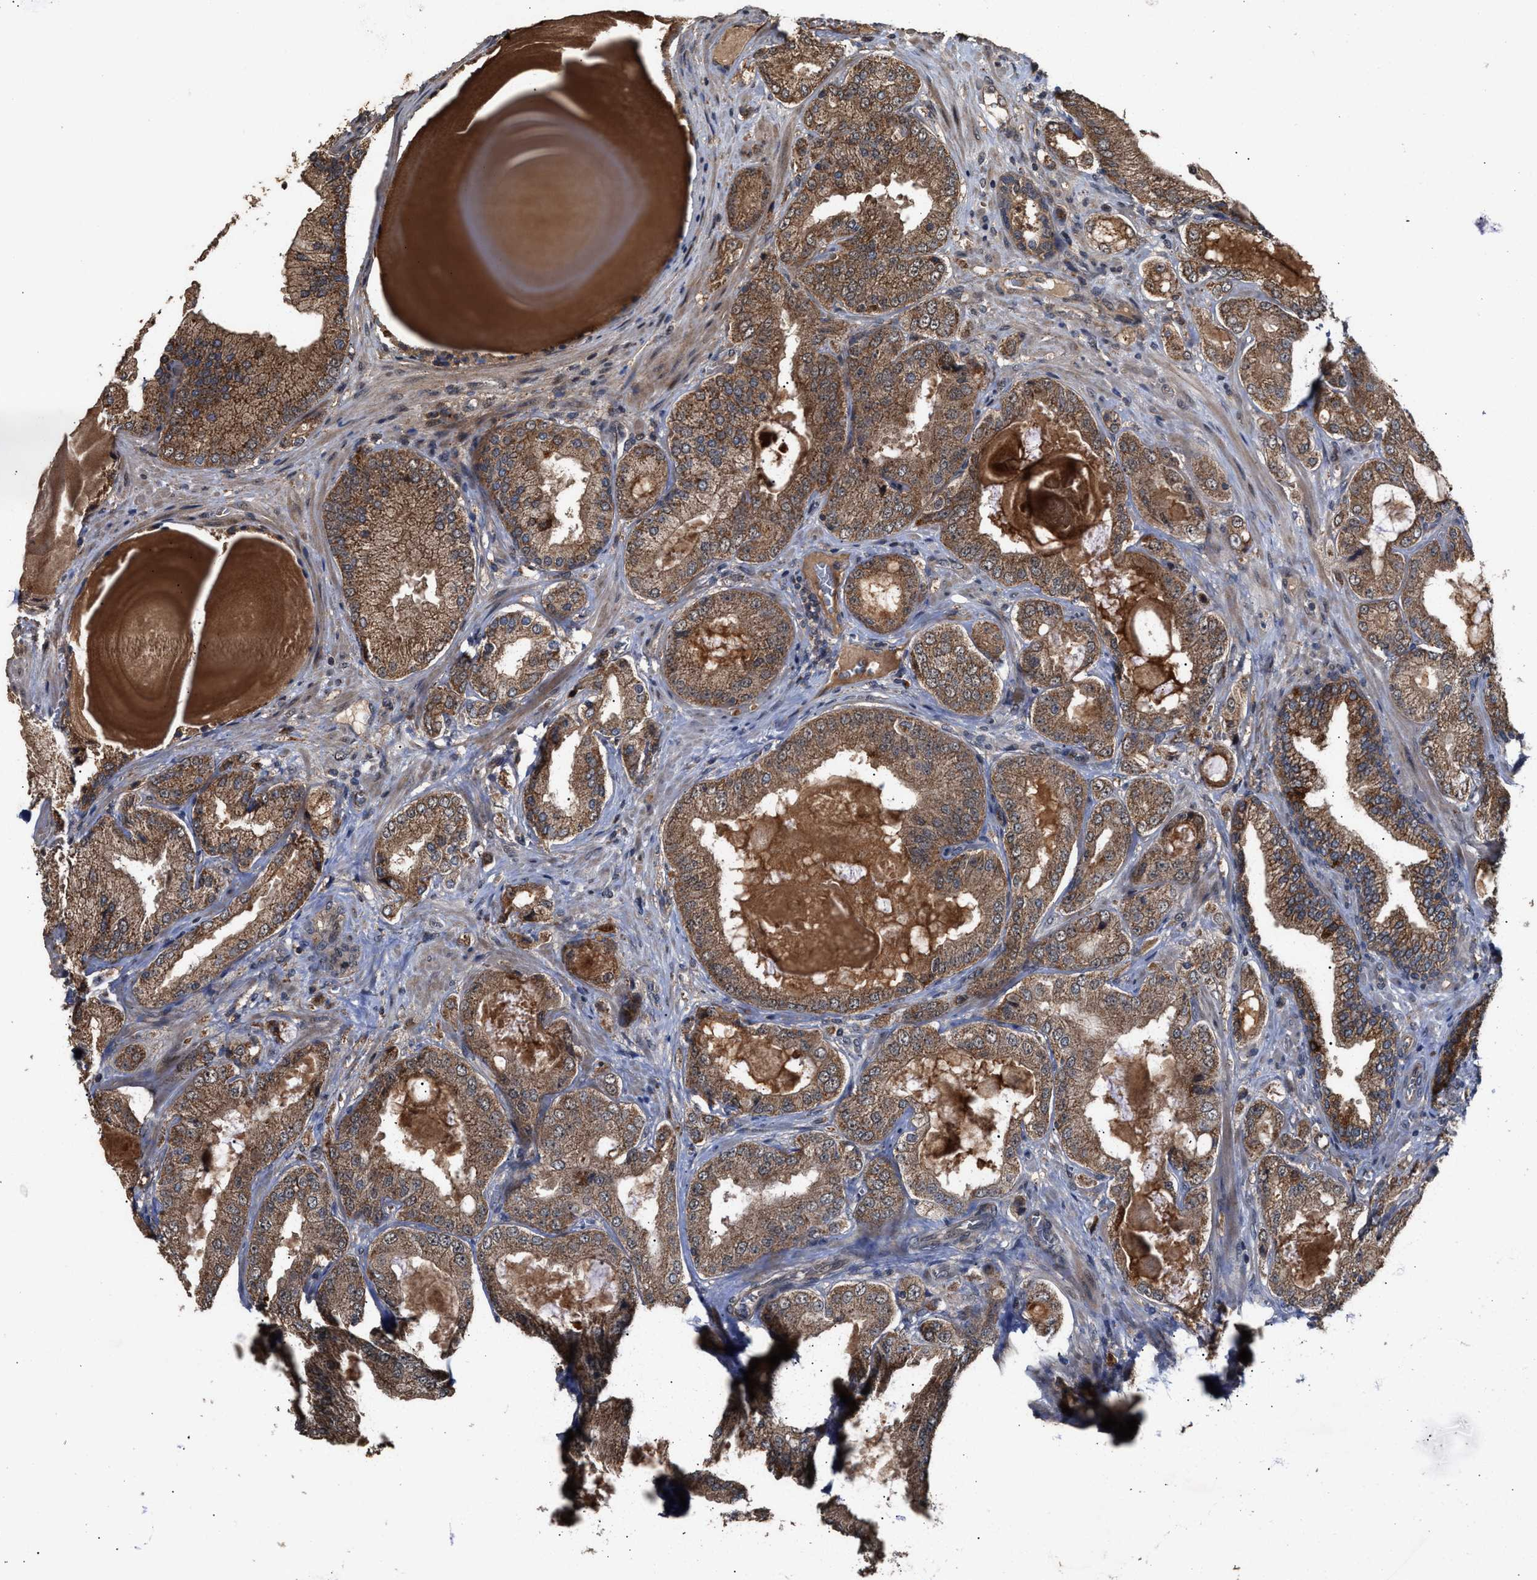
{"staining": {"intensity": "strong", "quantity": ">75%", "location": "cytoplasmic/membranous"}, "tissue": "prostate cancer", "cell_type": "Tumor cells", "image_type": "cancer", "snomed": [{"axis": "morphology", "description": "Adenocarcinoma, Low grade"}, {"axis": "topography", "description": "Prostate"}], "caption": "Protein expression analysis of human low-grade adenocarcinoma (prostate) reveals strong cytoplasmic/membranous positivity in approximately >75% of tumor cells.", "gene": "ZNHIT6", "patient": {"sex": "male", "age": 65}}